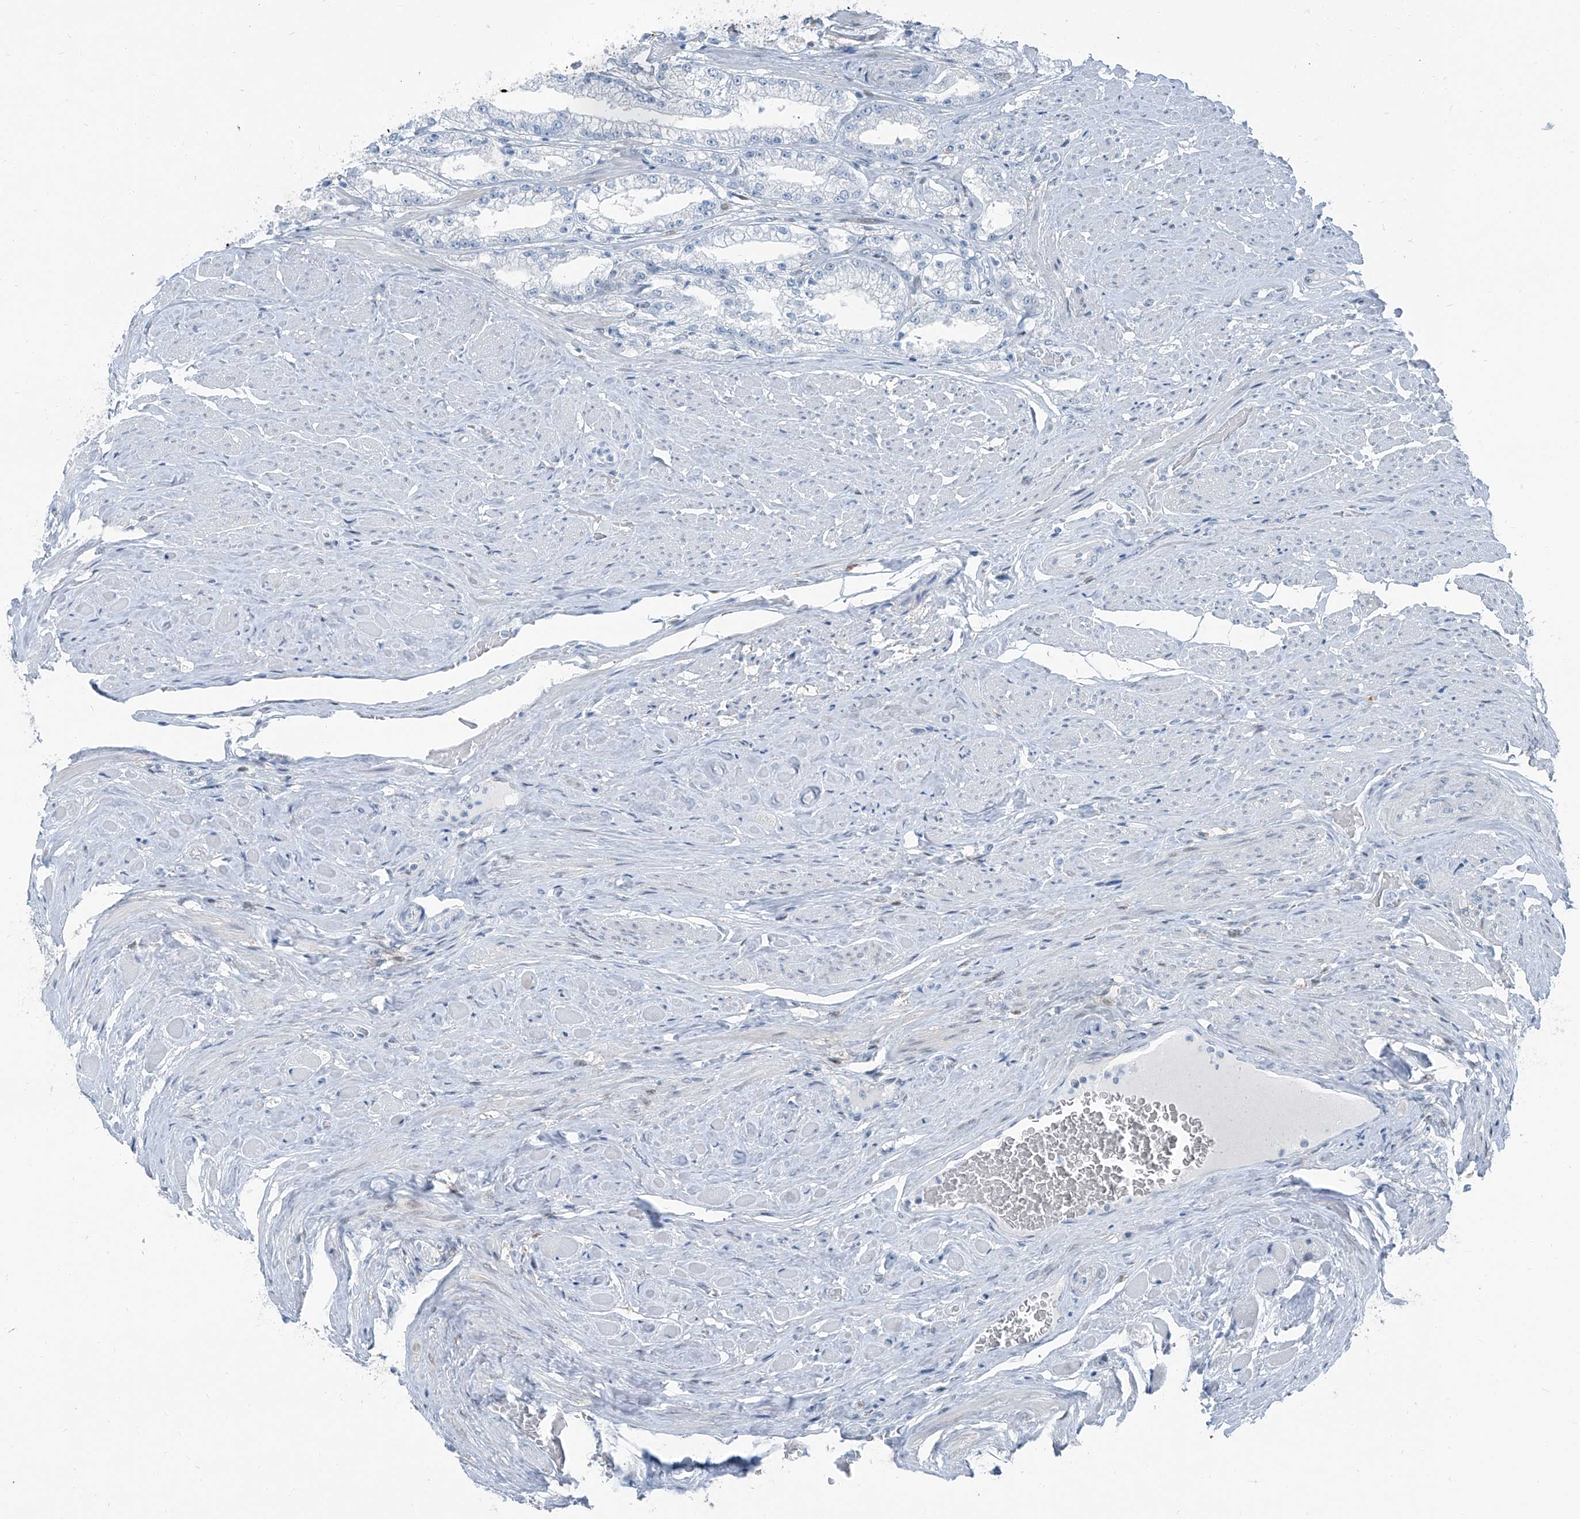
{"staining": {"intensity": "negative", "quantity": "none", "location": "none"}, "tissue": "prostate cancer", "cell_type": "Tumor cells", "image_type": "cancer", "snomed": [{"axis": "morphology", "description": "Adenocarcinoma, High grade"}, {"axis": "topography", "description": "Prostate"}], "caption": "Immunohistochemical staining of prostate high-grade adenocarcinoma demonstrates no significant staining in tumor cells. (DAB (3,3'-diaminobenzidine) immunohistochemistry, high magnification).", "gene": "RGN", "patient": {"sex": "male", "age": 64}}